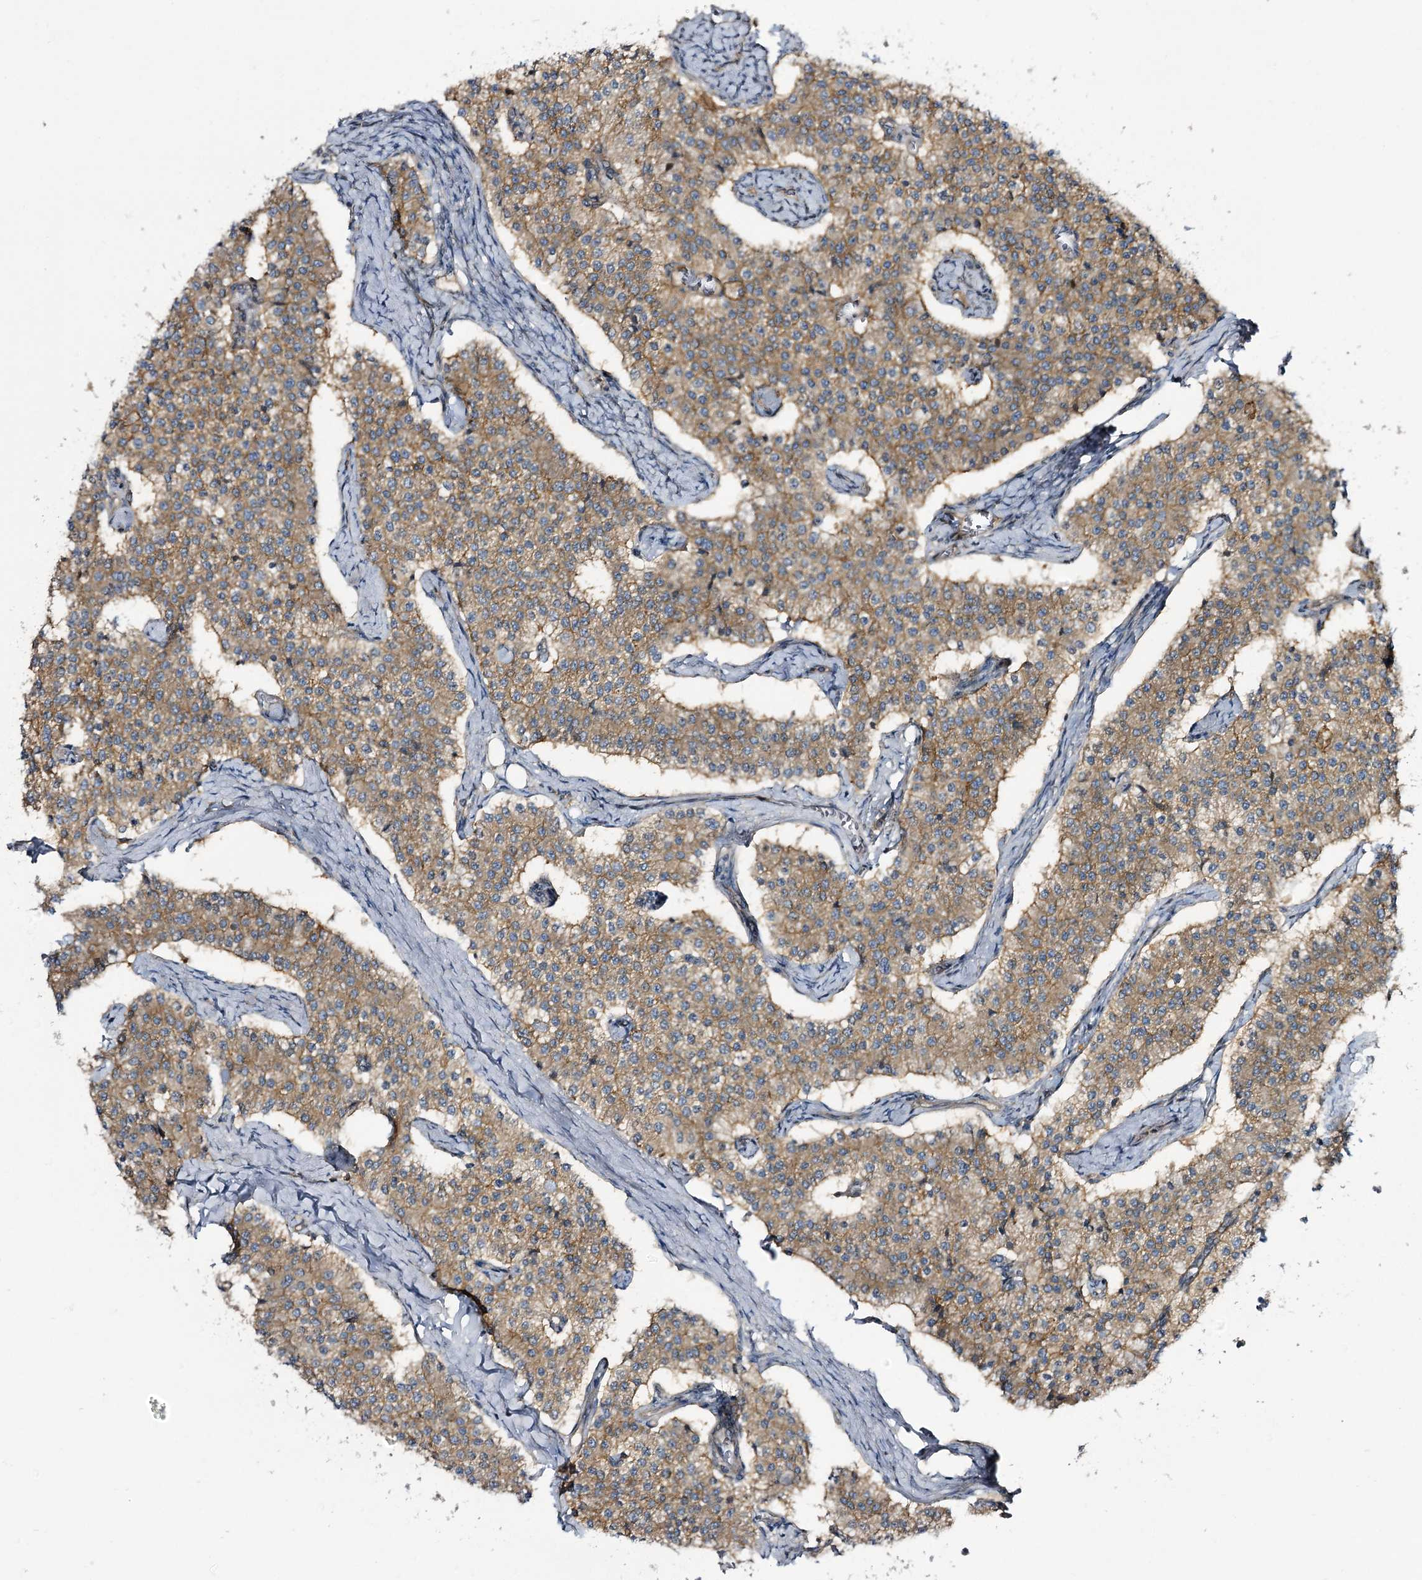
{"staining": {"intensity": "moderate", "quantity": ">75%", "location": "cytoplasmic/membranous"}, "tissue": "carcinoid", "cell_type": "Tumor cells", "image_type": "cancer", "snomed": [{"axis": "morphology", "description": "Carcinoid, malignant, NOS"}, {"axis": "topography", "description": "Colon"}], "caption": "The immunohistochemical stain labels moderate cytoplasmic/membranous positivity in tumor cells of carcinoid (malignant) tissue. (DAB (3,3'-diaminobenzidine) IHC, brown staining for protein, blue staining for nuclei).", "gene": "C11orf80", "patient": {"sex": "female", "age": 52}}